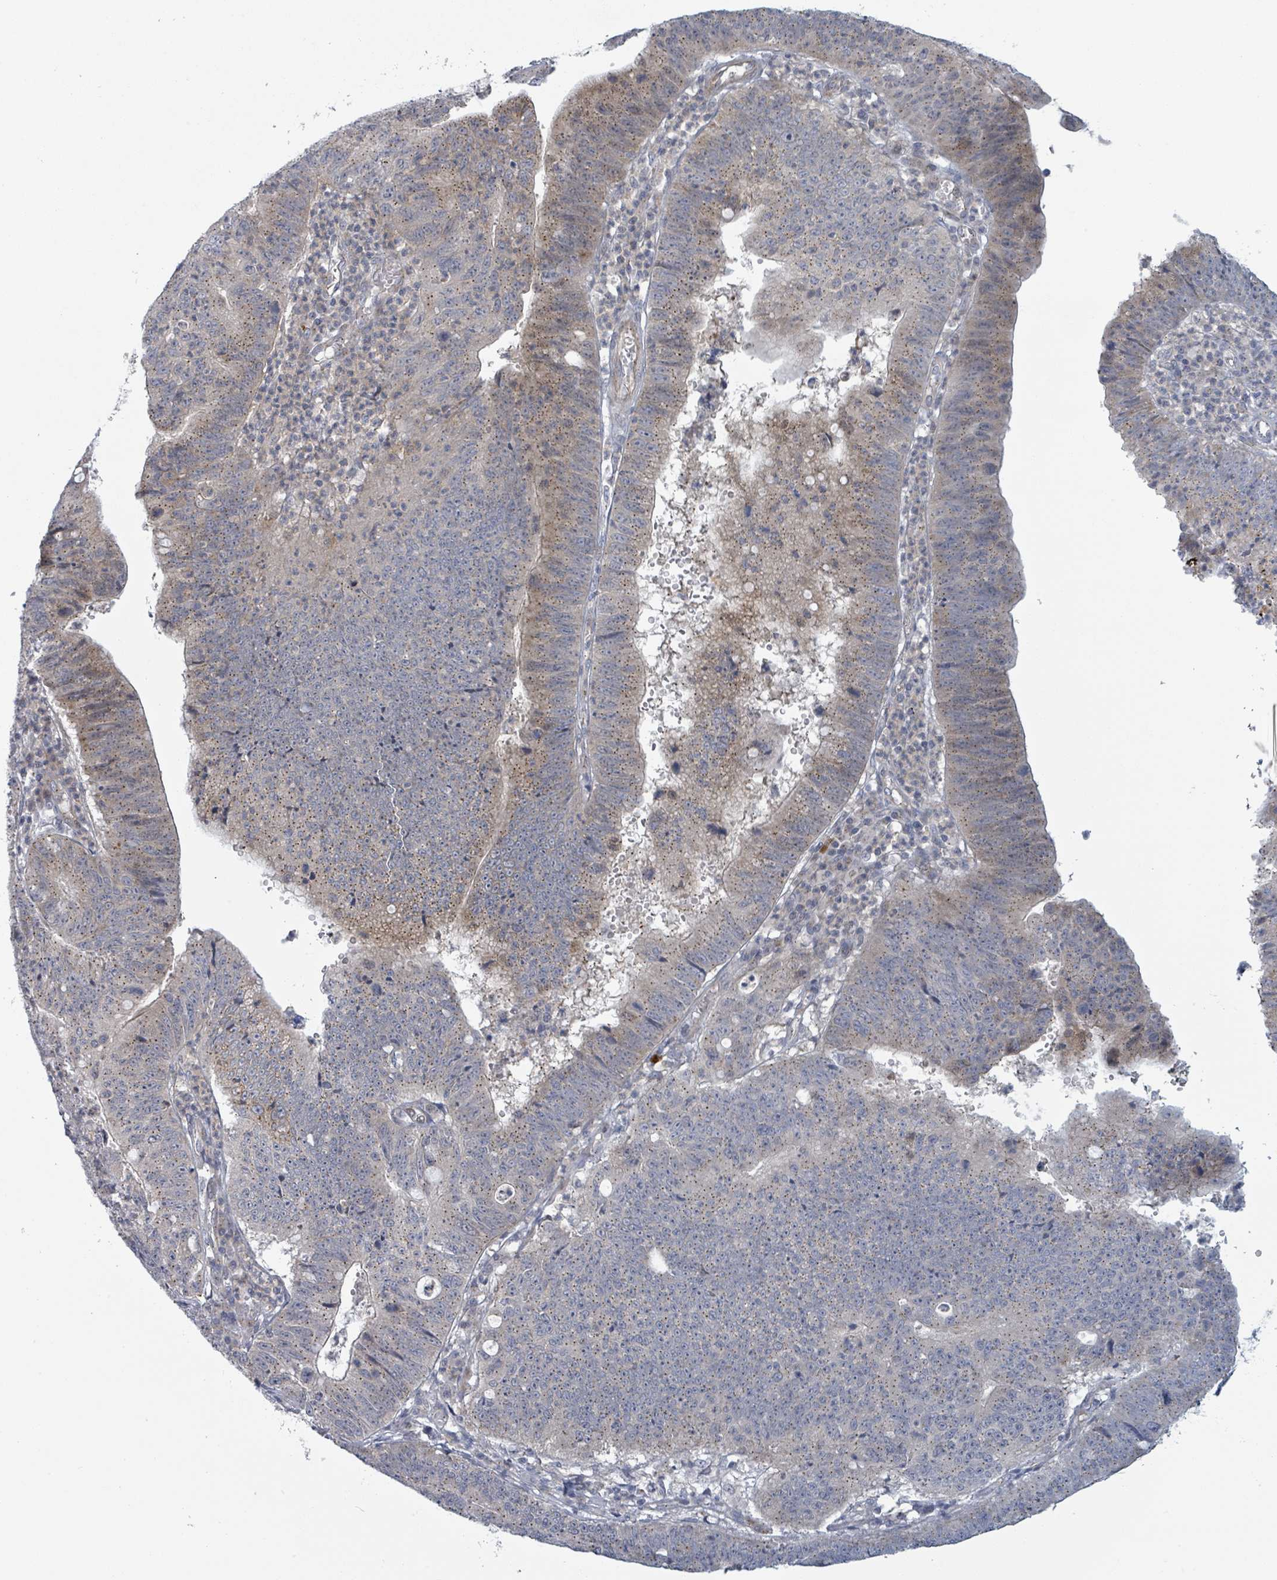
{"staining": {"intensity": "weak", "quantity": "<25%", "location": "cytoplasmic/membranous"}, "tissue": "stomach cancer", "cell_type": "Tumor cells", "image_type": "cancer", "snomed": [{"axis": "morphology", "description": "Adenocarcinoma, NOS"}, {"axis": "topography", "description": "Stomach"}], "caption": "The histopathology image reveals no staining of tumor cells in stomach cancer (adenocarcinoma).", "gene": "COL5A3", "patient": {"sex": "male", "age": 59}}